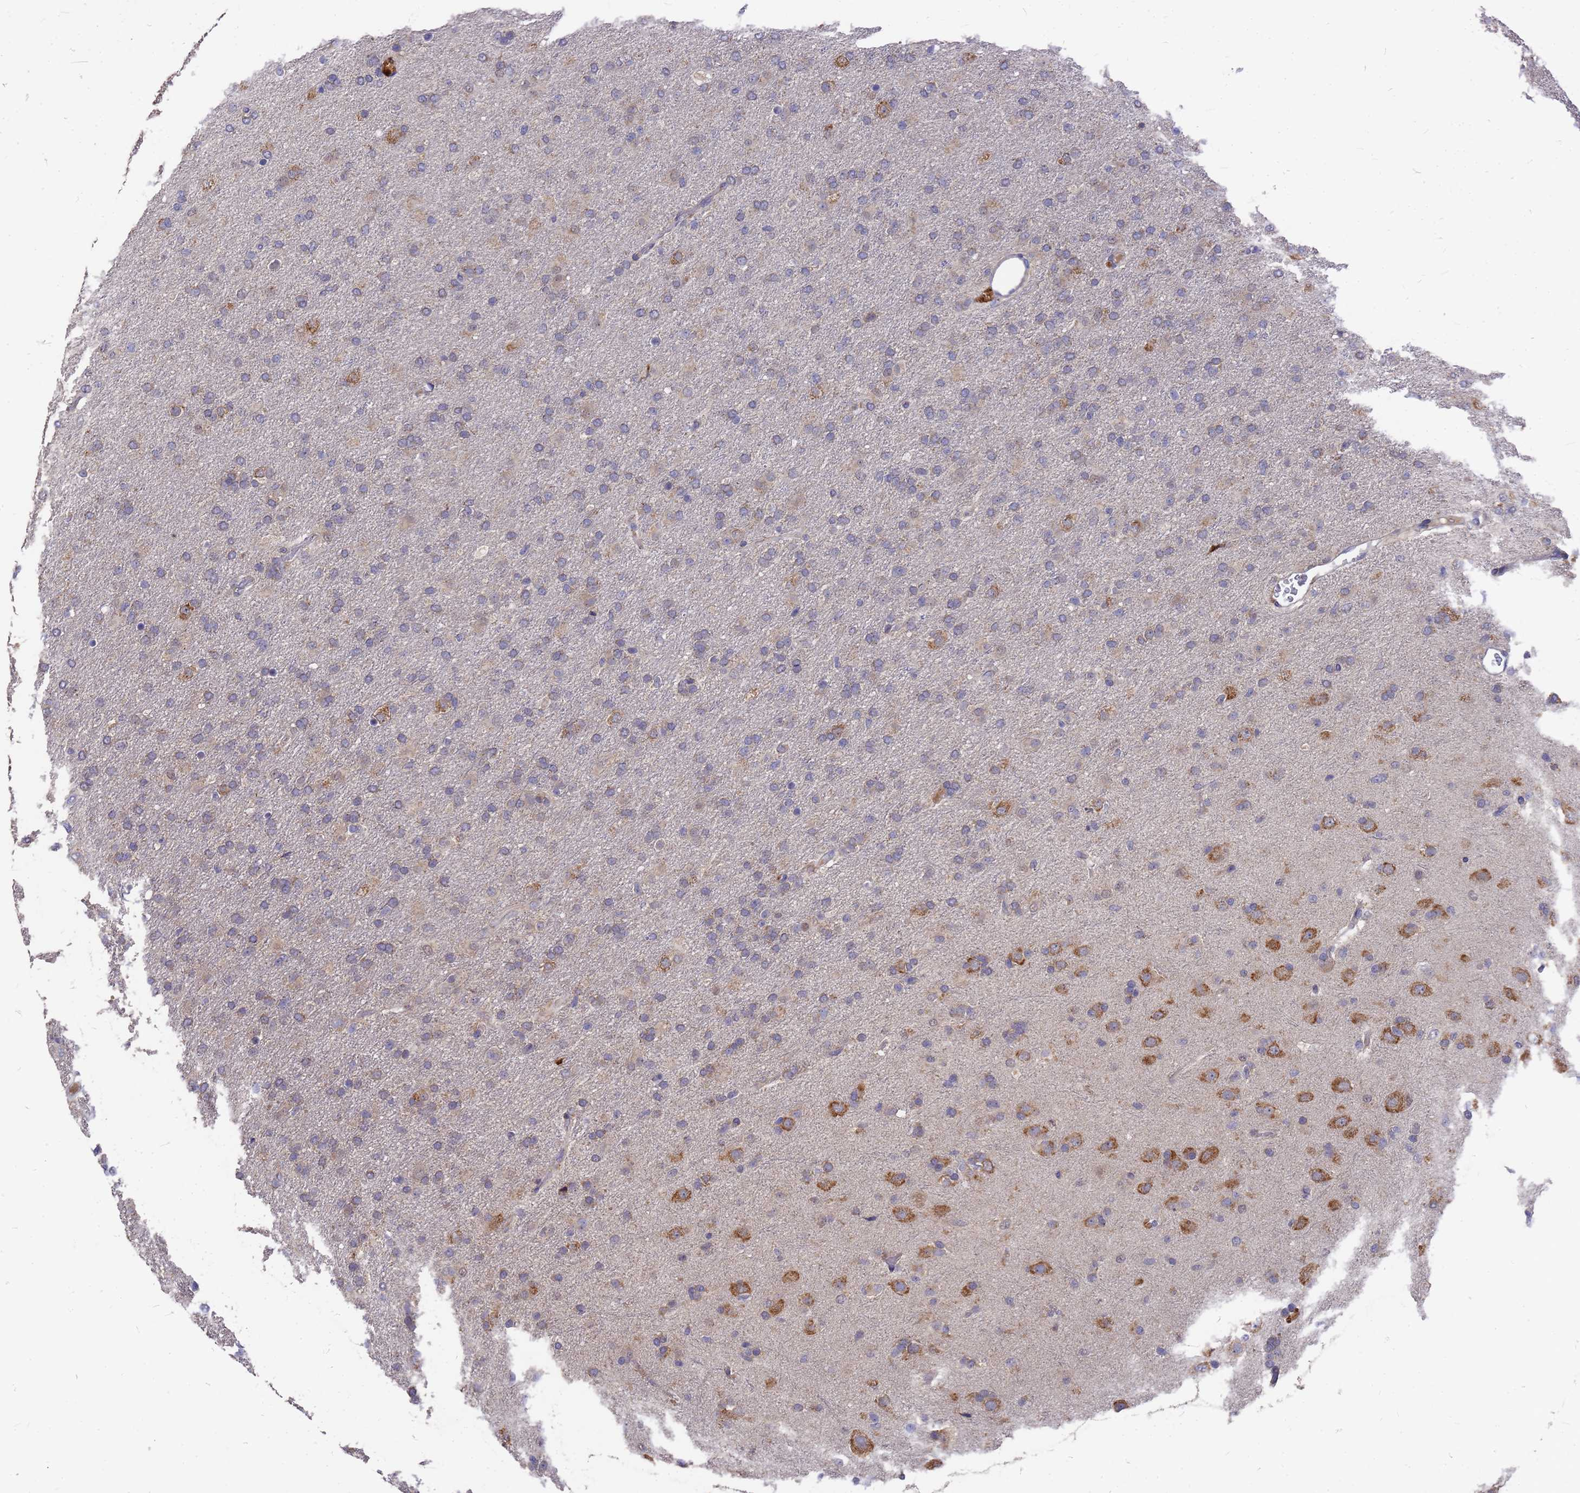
{"staining": {"intensity": "moderate", "quantity": "<25%", "location": "cytoplasmic/membranous"}, "tissue": "glioma", "cell_type": "Tumor cells", "image_type": "cancer", "snomed": [{"axis": "morphology", "description": "Glioma, malignant, Low grade"}, {"axis": "topography", "description": "Brain"}], "caption": "This histopathology image reveals glioma stained with immunohistochemistry to label a protein in brown. The cytoplasmic/membranous of tumor cells show moderate positivity for the protein. Nuclei are counter-stained blue.", "gene": "ZNF717", "patient": {"sex": "male", "age": 65}}